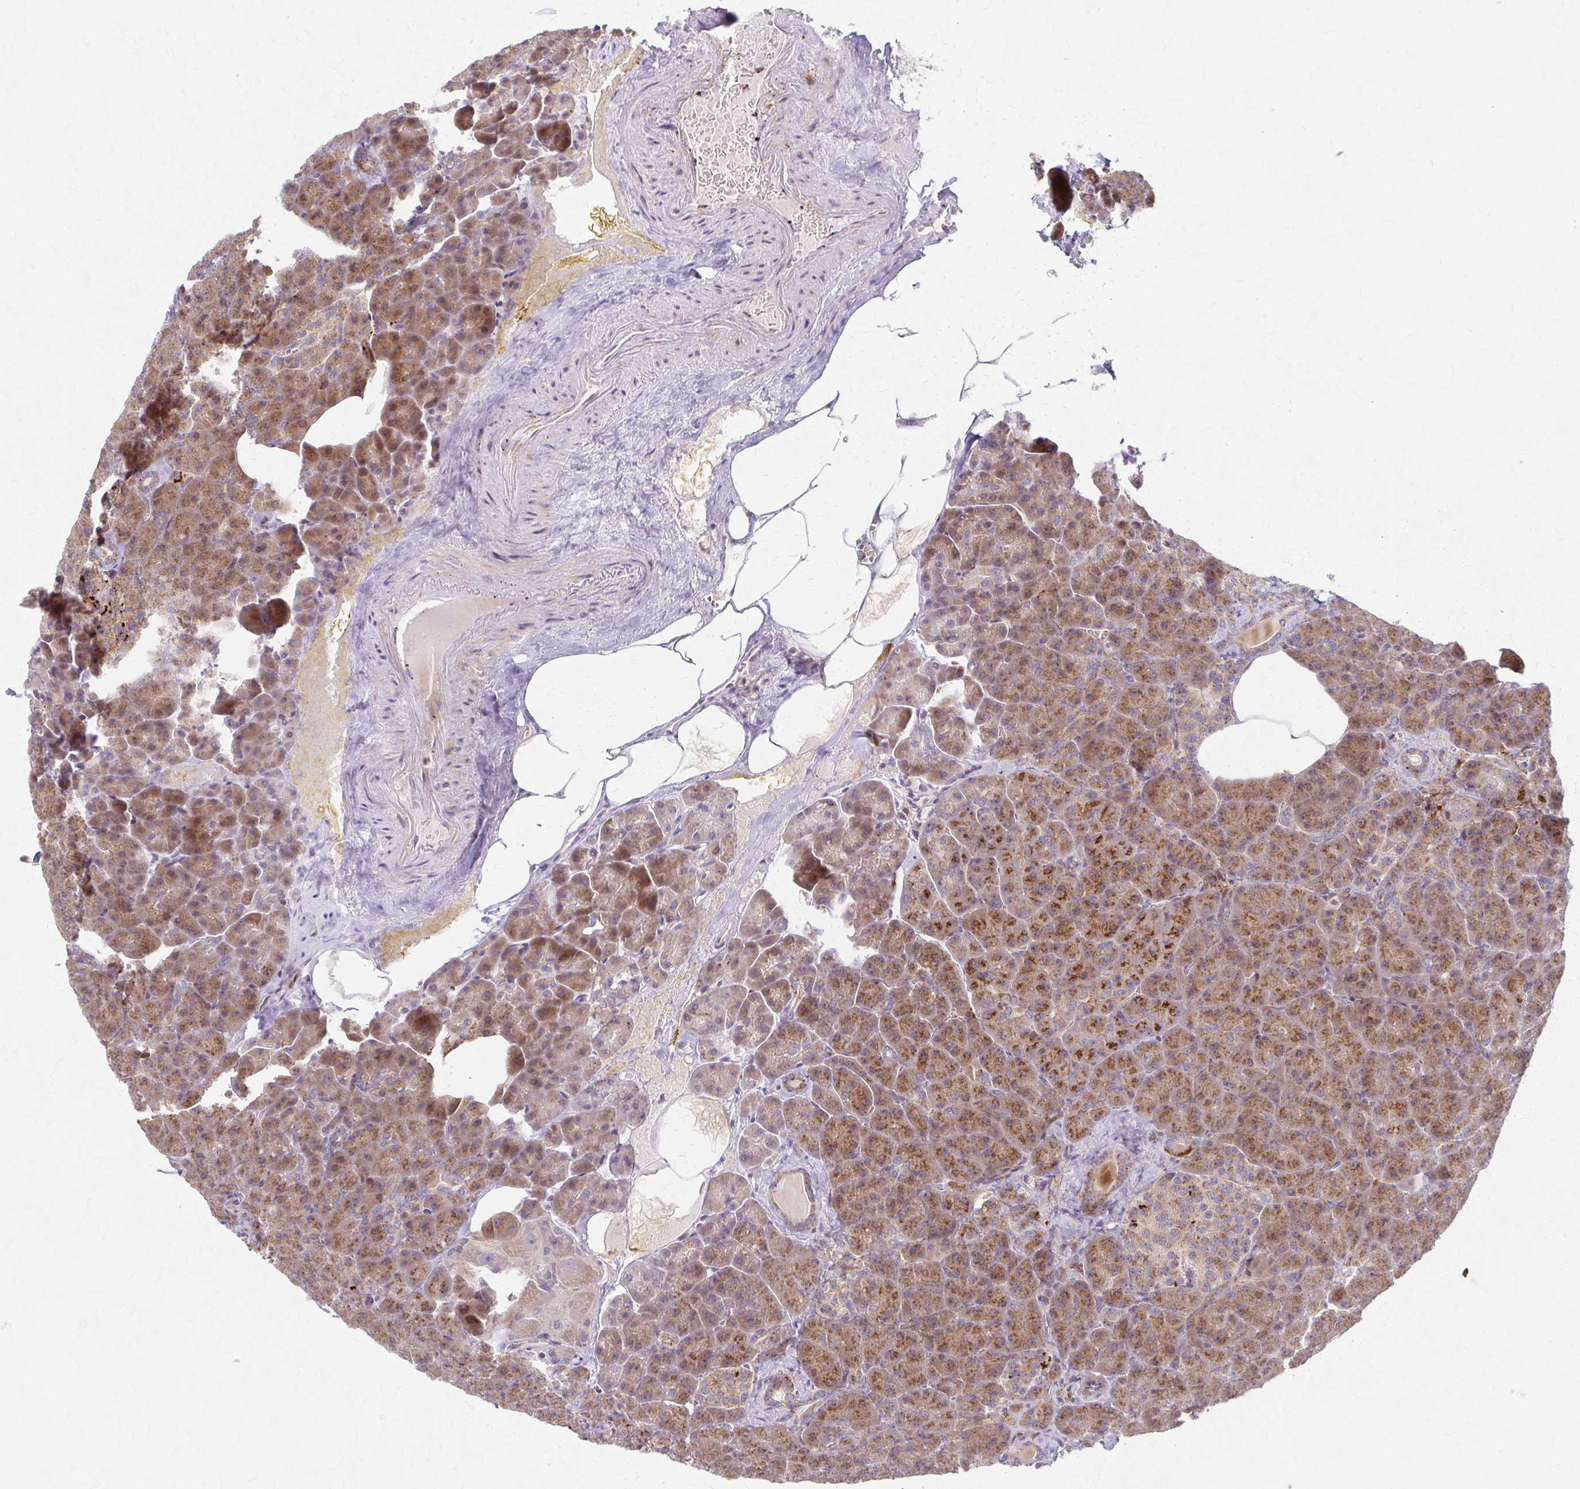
{"staining": {"intensity": "strong", "quantity": "25%-75%", "location": "cytoplasmic/membranous"}, "tissue": "pancreas", "cell_type": "Exocrine glandular cells", "image_type": "normal", "snomed": [{"axis": "morphology", "description": "Normal tissue, NOS"}, {"axis": "topography", "description": "Pancreas"}], "caption": "Exocrine glandular cells reveal high levels of strong cytoplasmic/membranous expression in approximately 25%-75% of cells in normal pancreas.", "gene": "ARHGAP35", "patient": {"sex": "female", "age": 74}}